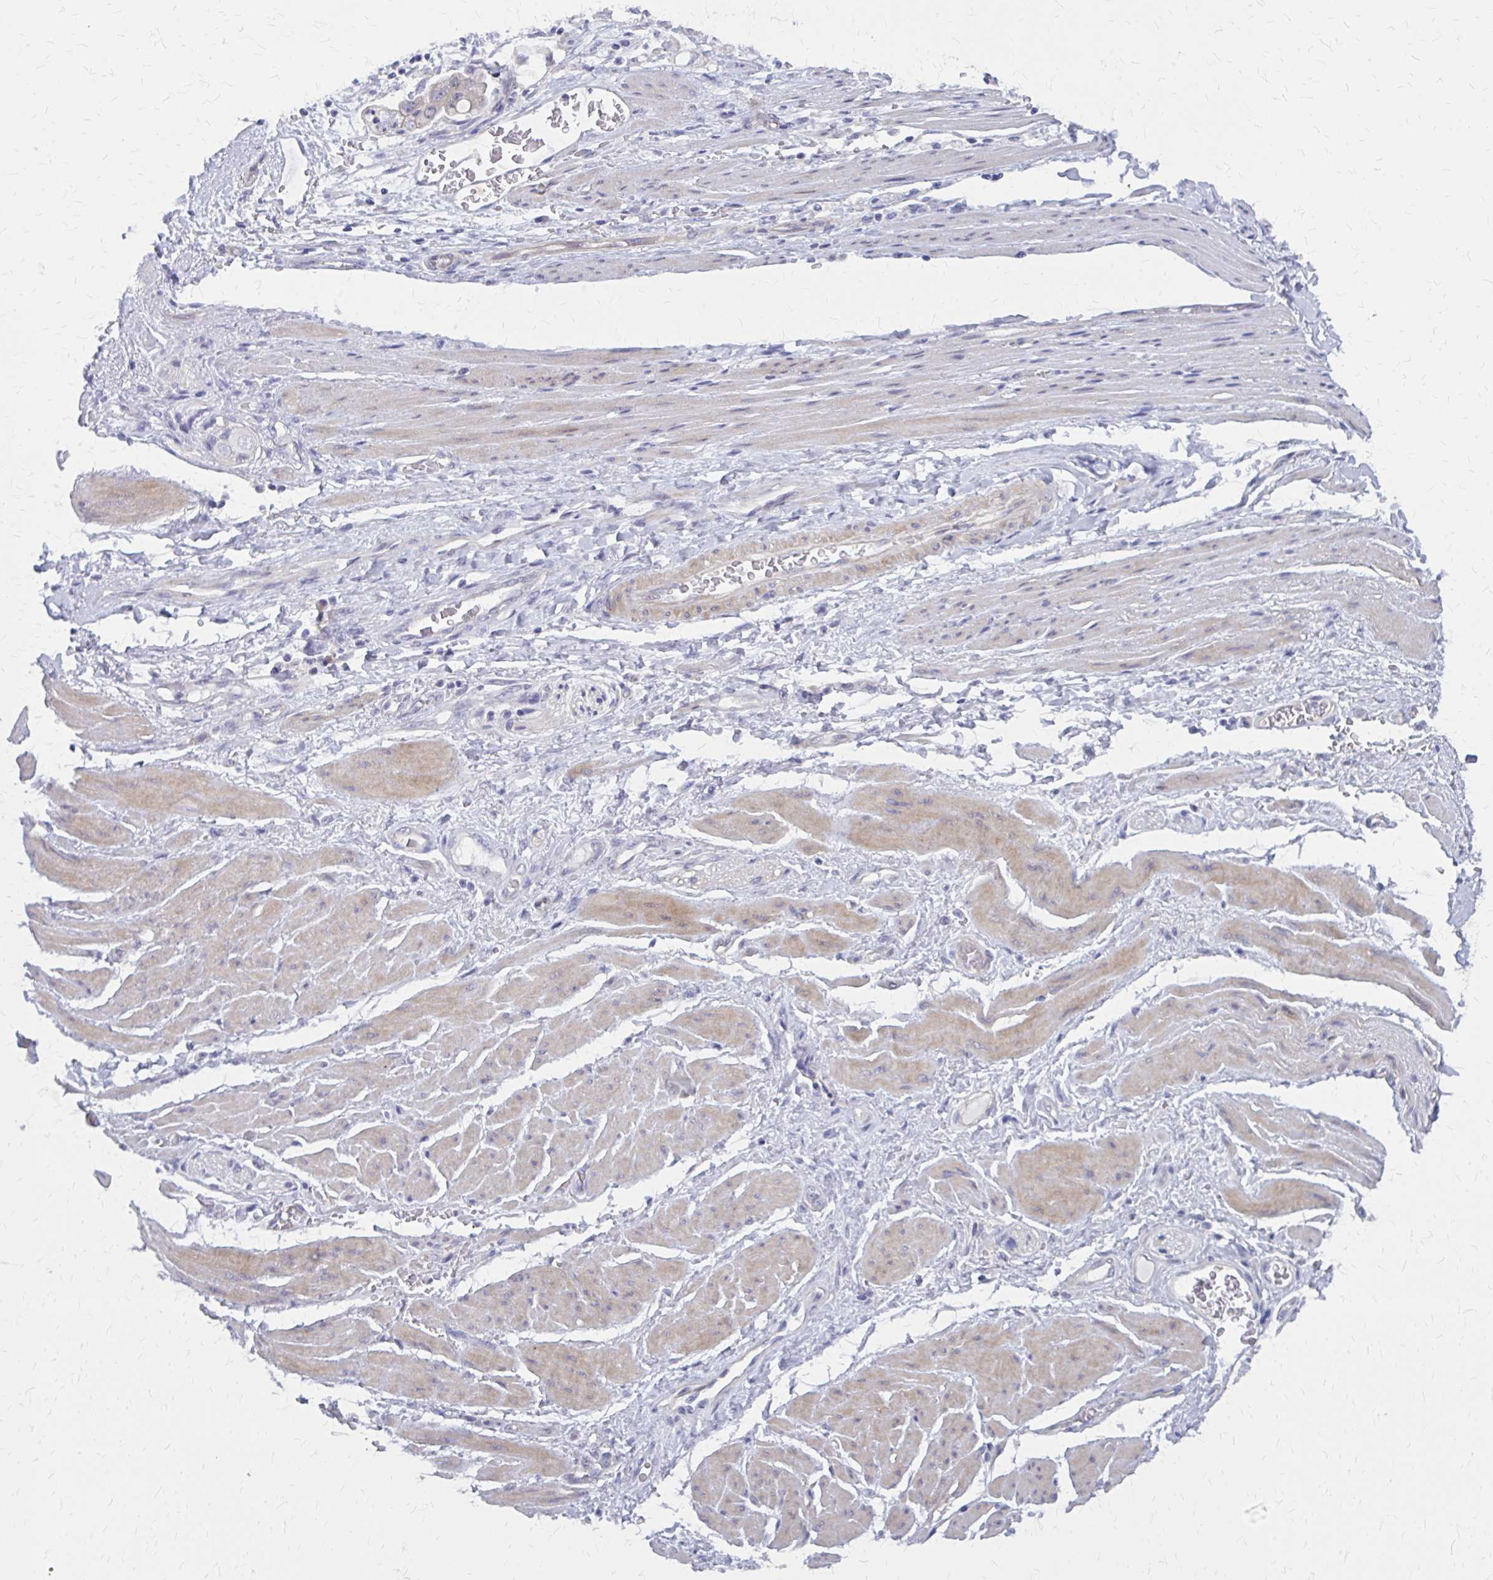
{"staining": {"intensity": "weak", "quantity": "<25%", "location": "cytoplasmic/membranous"}, "tissue": "stomach cancer", "cell_type": "Tumor cells", "image_type": "cancer", "snomed": [{"axis": "morphology", "description": "Adenocarcinoma, NOS"}, {"axis": "topography", "description": "Stomach"}], "caption": "An image of human stomach adenocarcinoma is negative for staining in tumor cells. (Immunohistochemistry, brightfield microscopy, high magnification).", "gene": "GLYATL2", "patient": {"sex": "male", "age": 62}}